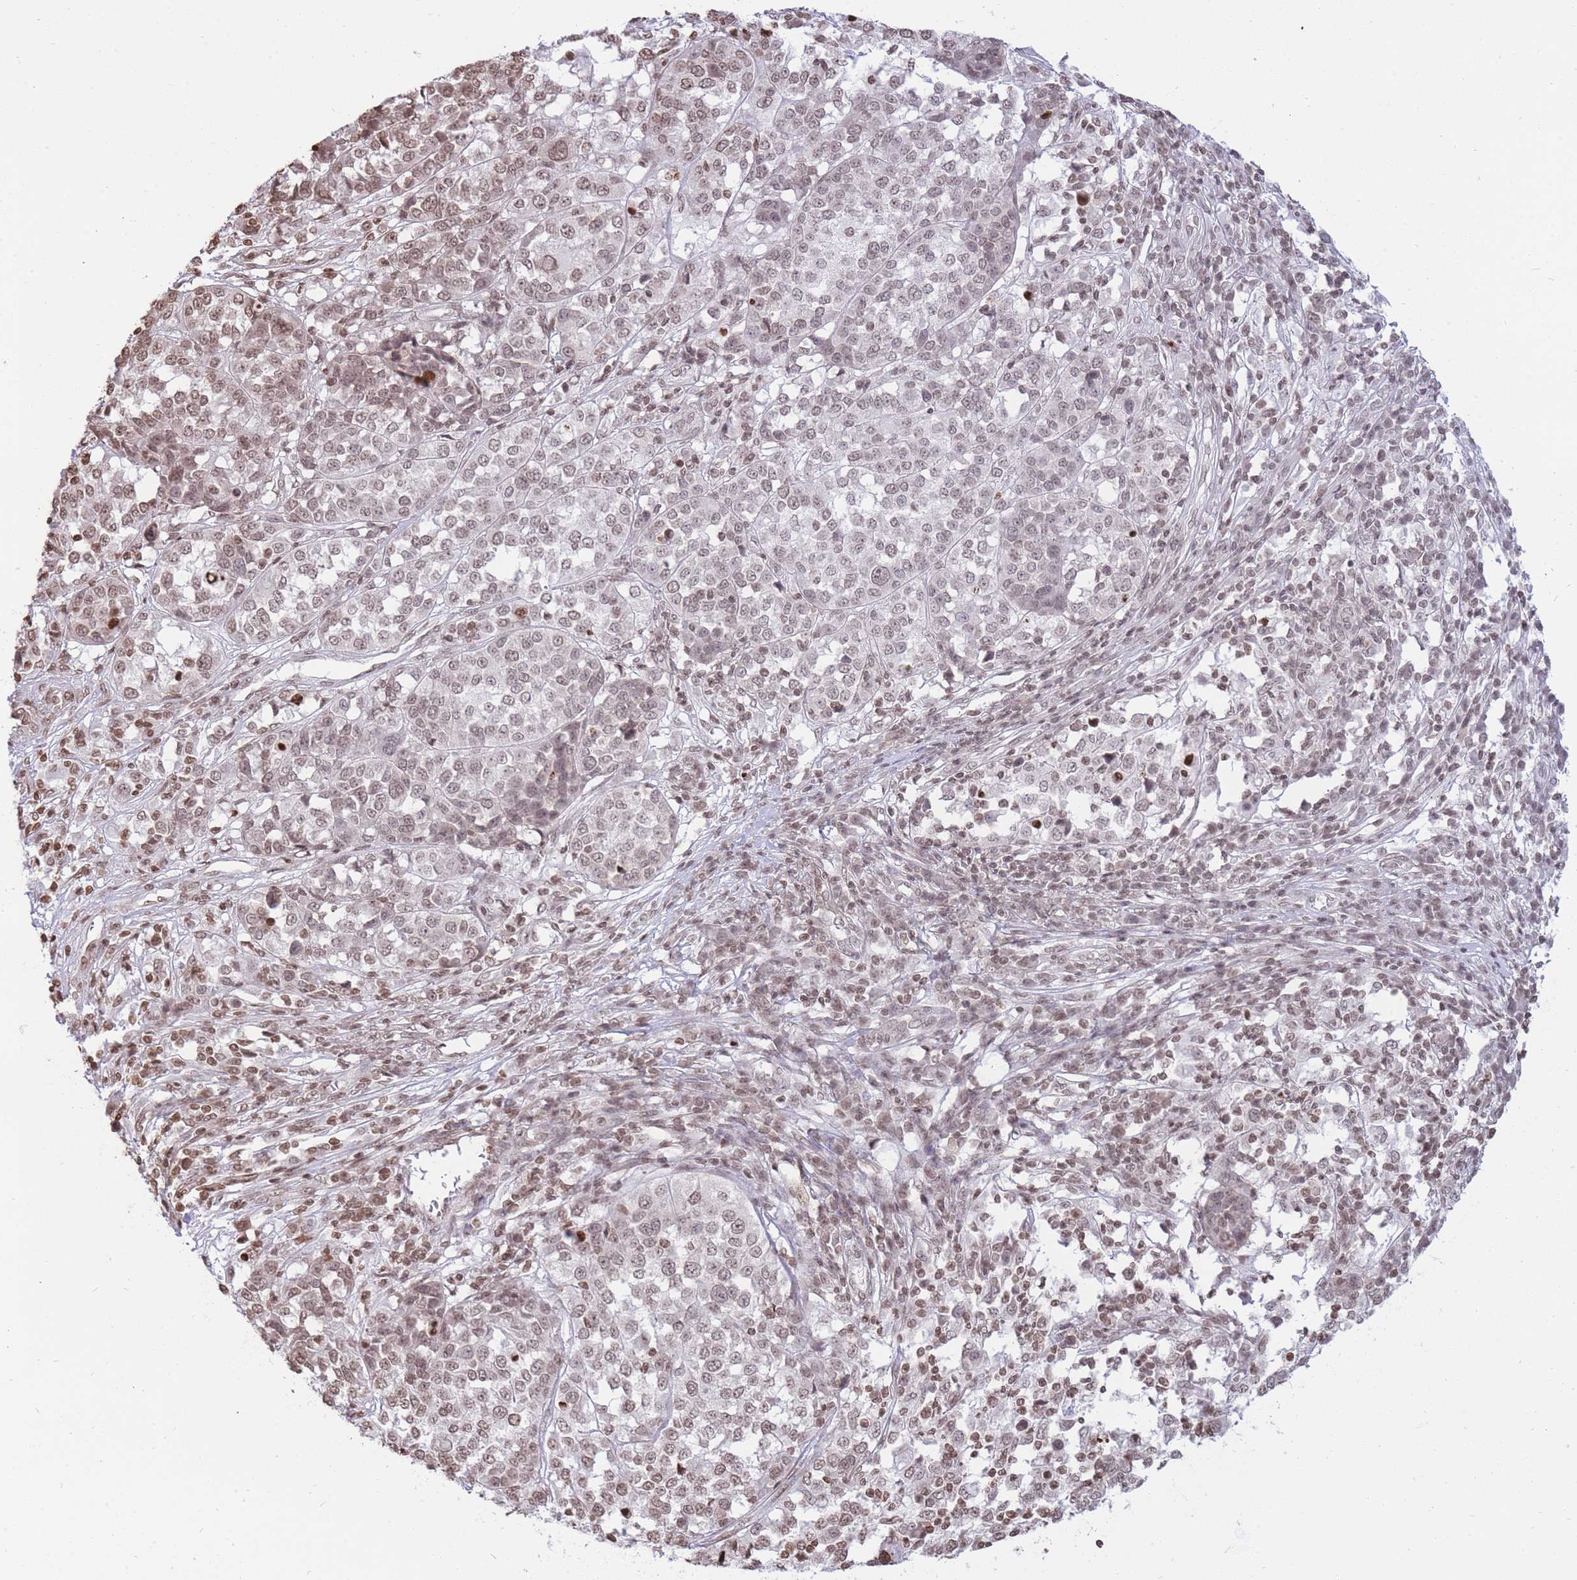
{"staining": {"intensity": "moderate", "quantity": ">75%", "location": "nuclear"}, "tissue": "melanoma", "cell_type": "Tumor cells", "image_type": "cancer", "snomed": [{"axis": "morphology", "description": "Malignant melanoma, Metastatic site"}, {"axis": "topography", "description": "Lymph node"}], "caption": "Immunohistochemical staining of human malignant melanoma (metastatic site) exhibits medium levels of moderate nuclear positivity in about >75% of tumor cells.", "gene": "SHISAL1", "patient": {"sex": "male", "age": 44}}